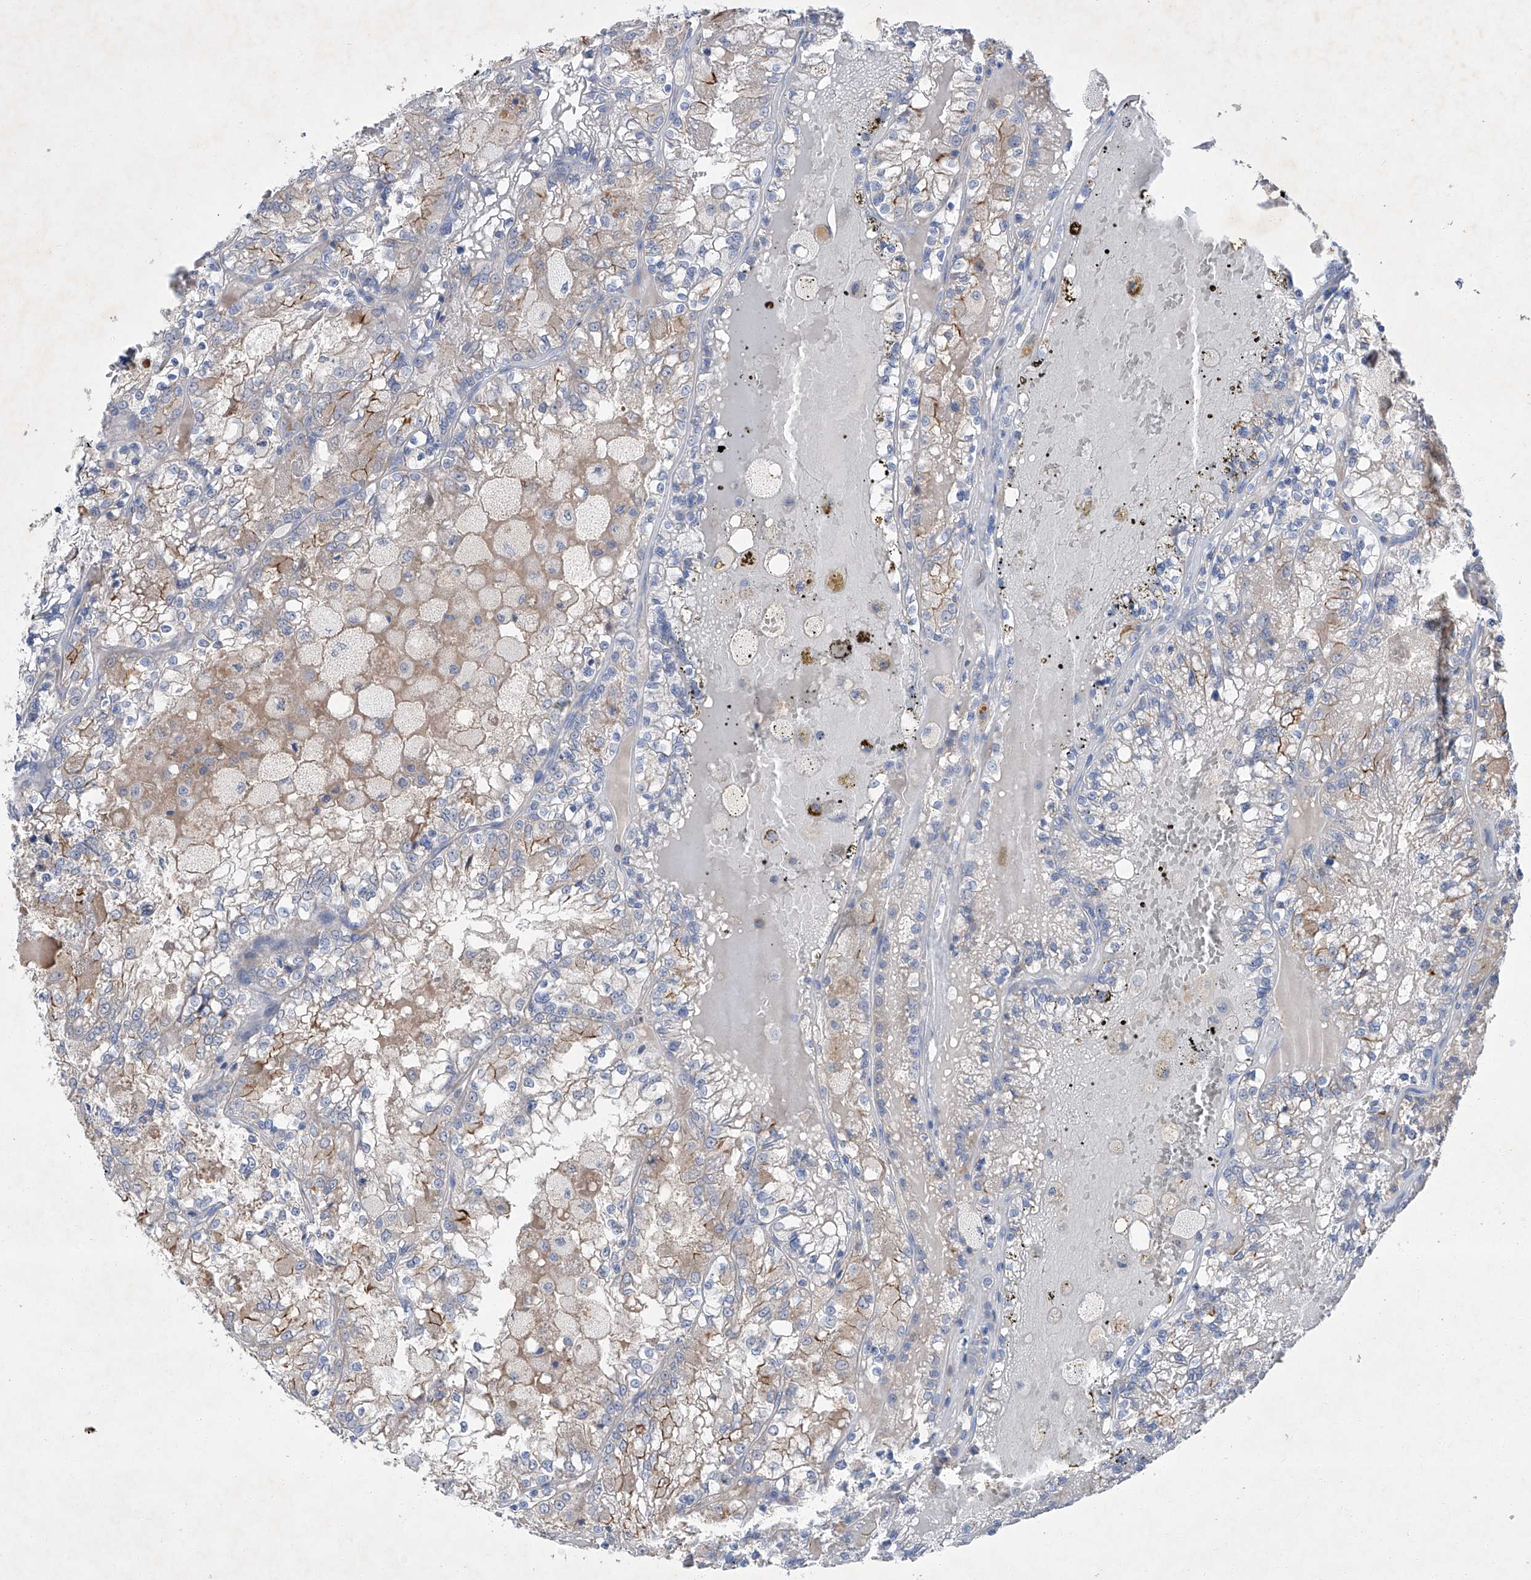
{"staining": {"intensity": "moderate", "quantity": "<25%", "location": "cytoplasmic/membranous"}, "tissue": "renal cancer", "cell_type": "Tumor cells", "image_type": "cancer", "snomed": [{"axis": "morphology", "description": "Adenocarcinoma, NOS"}, {"axis": "topography", "description": "Kidney"}], "caption": "Human renal adenocarcinoma stained with a brown dye reveals moderate cytoplasmic/membranous positive positivity in about <25% of tumor cells.", "gene": "SBK2", "patient": {"sex": "female", "age": 56}}